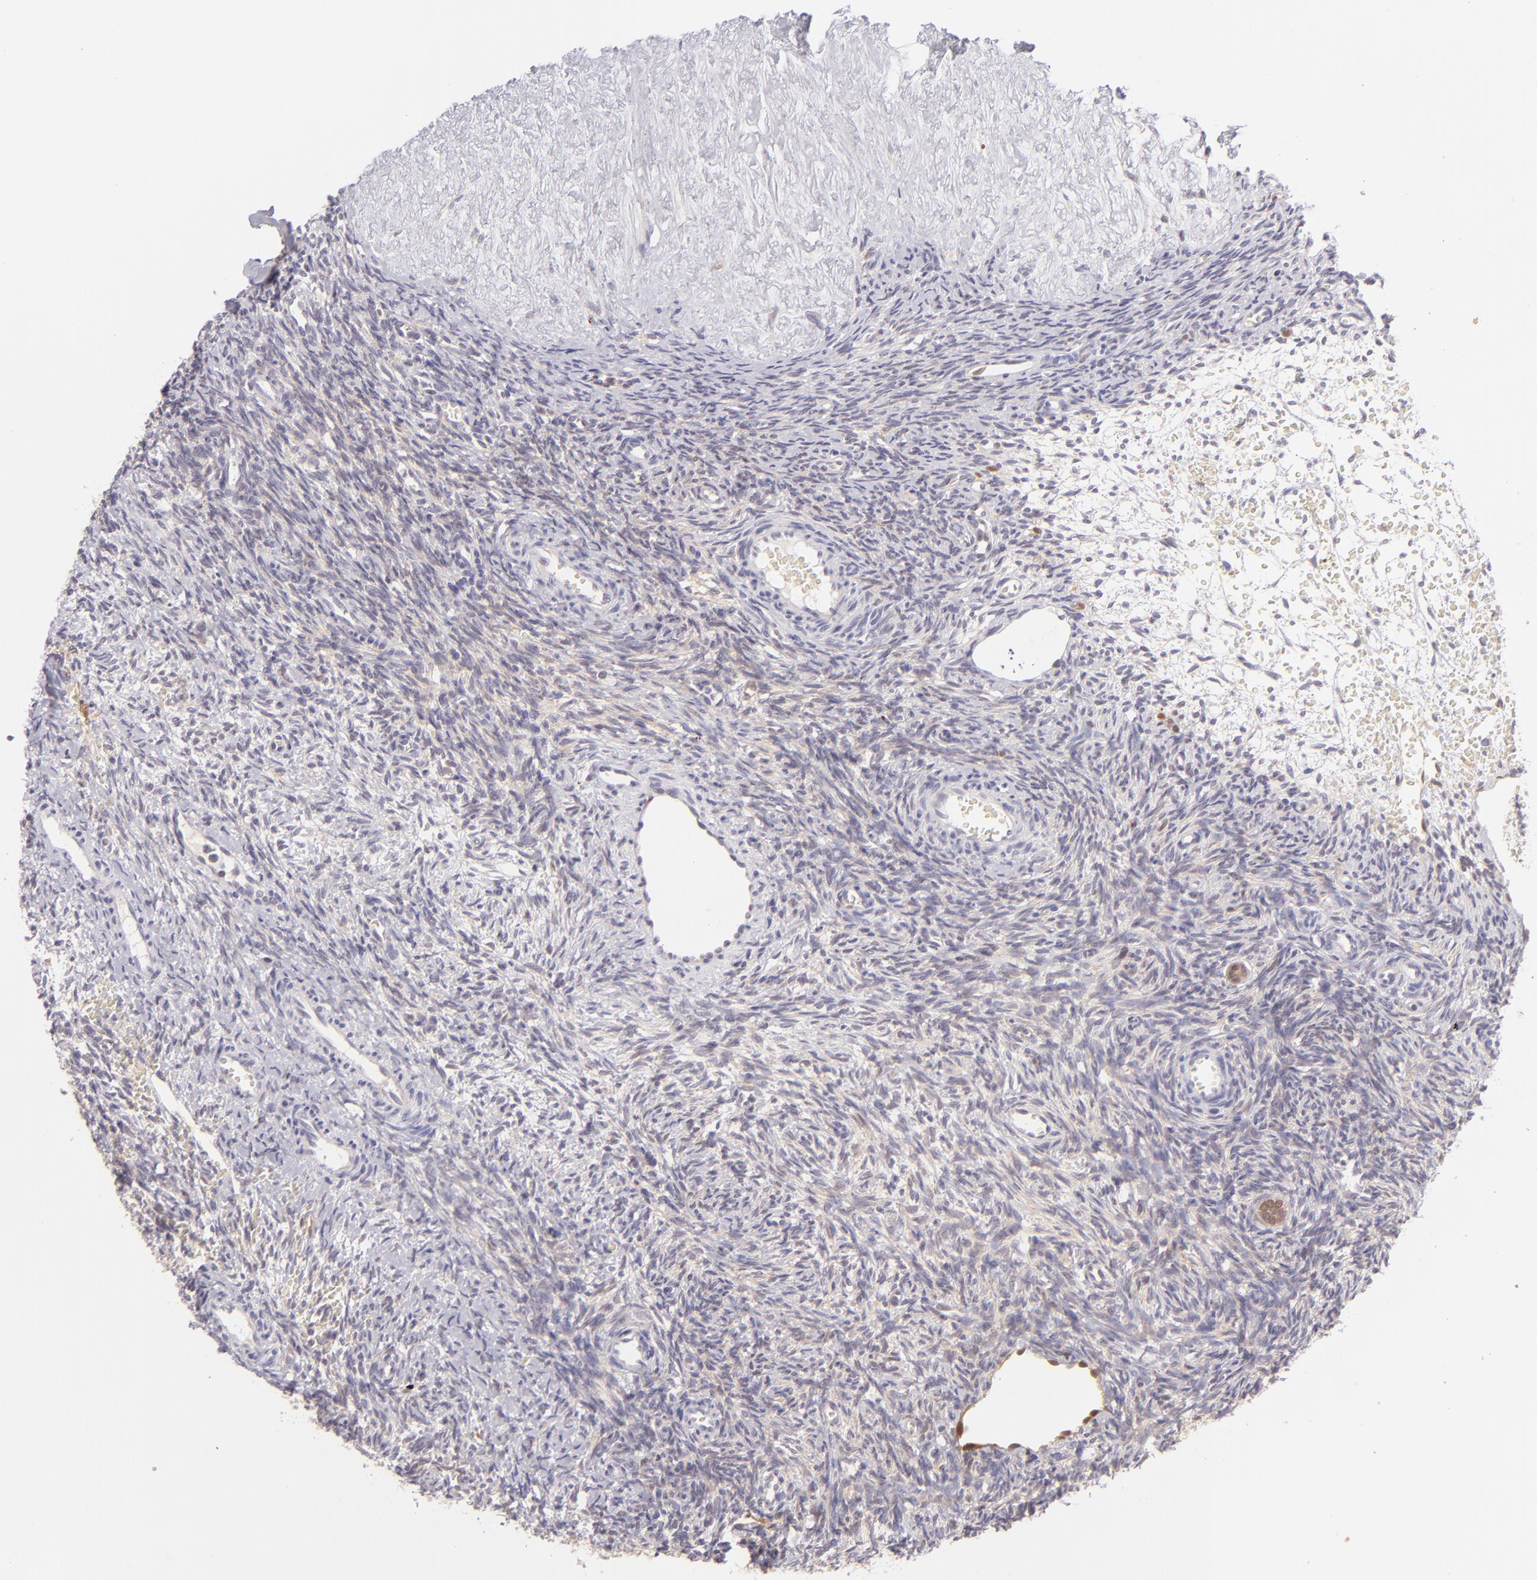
{"staining": {"intensity": "negative", "quantity": "none", "location": "none"}, "tissue": "ovary", "cell_type": "Ovarian stroma cells", "image_type": "normal", "snomed": [{"axis": "morphology", "description": "Normal tissue, NOS"}, {"axis": "topography", "description": "Ovary"}], "caption": "The histopathology image reveals no significant expression in ovarian stroma cells of ovary.", "gene": "HSPH1", "patient": {"sex": "female", "age": 39}}